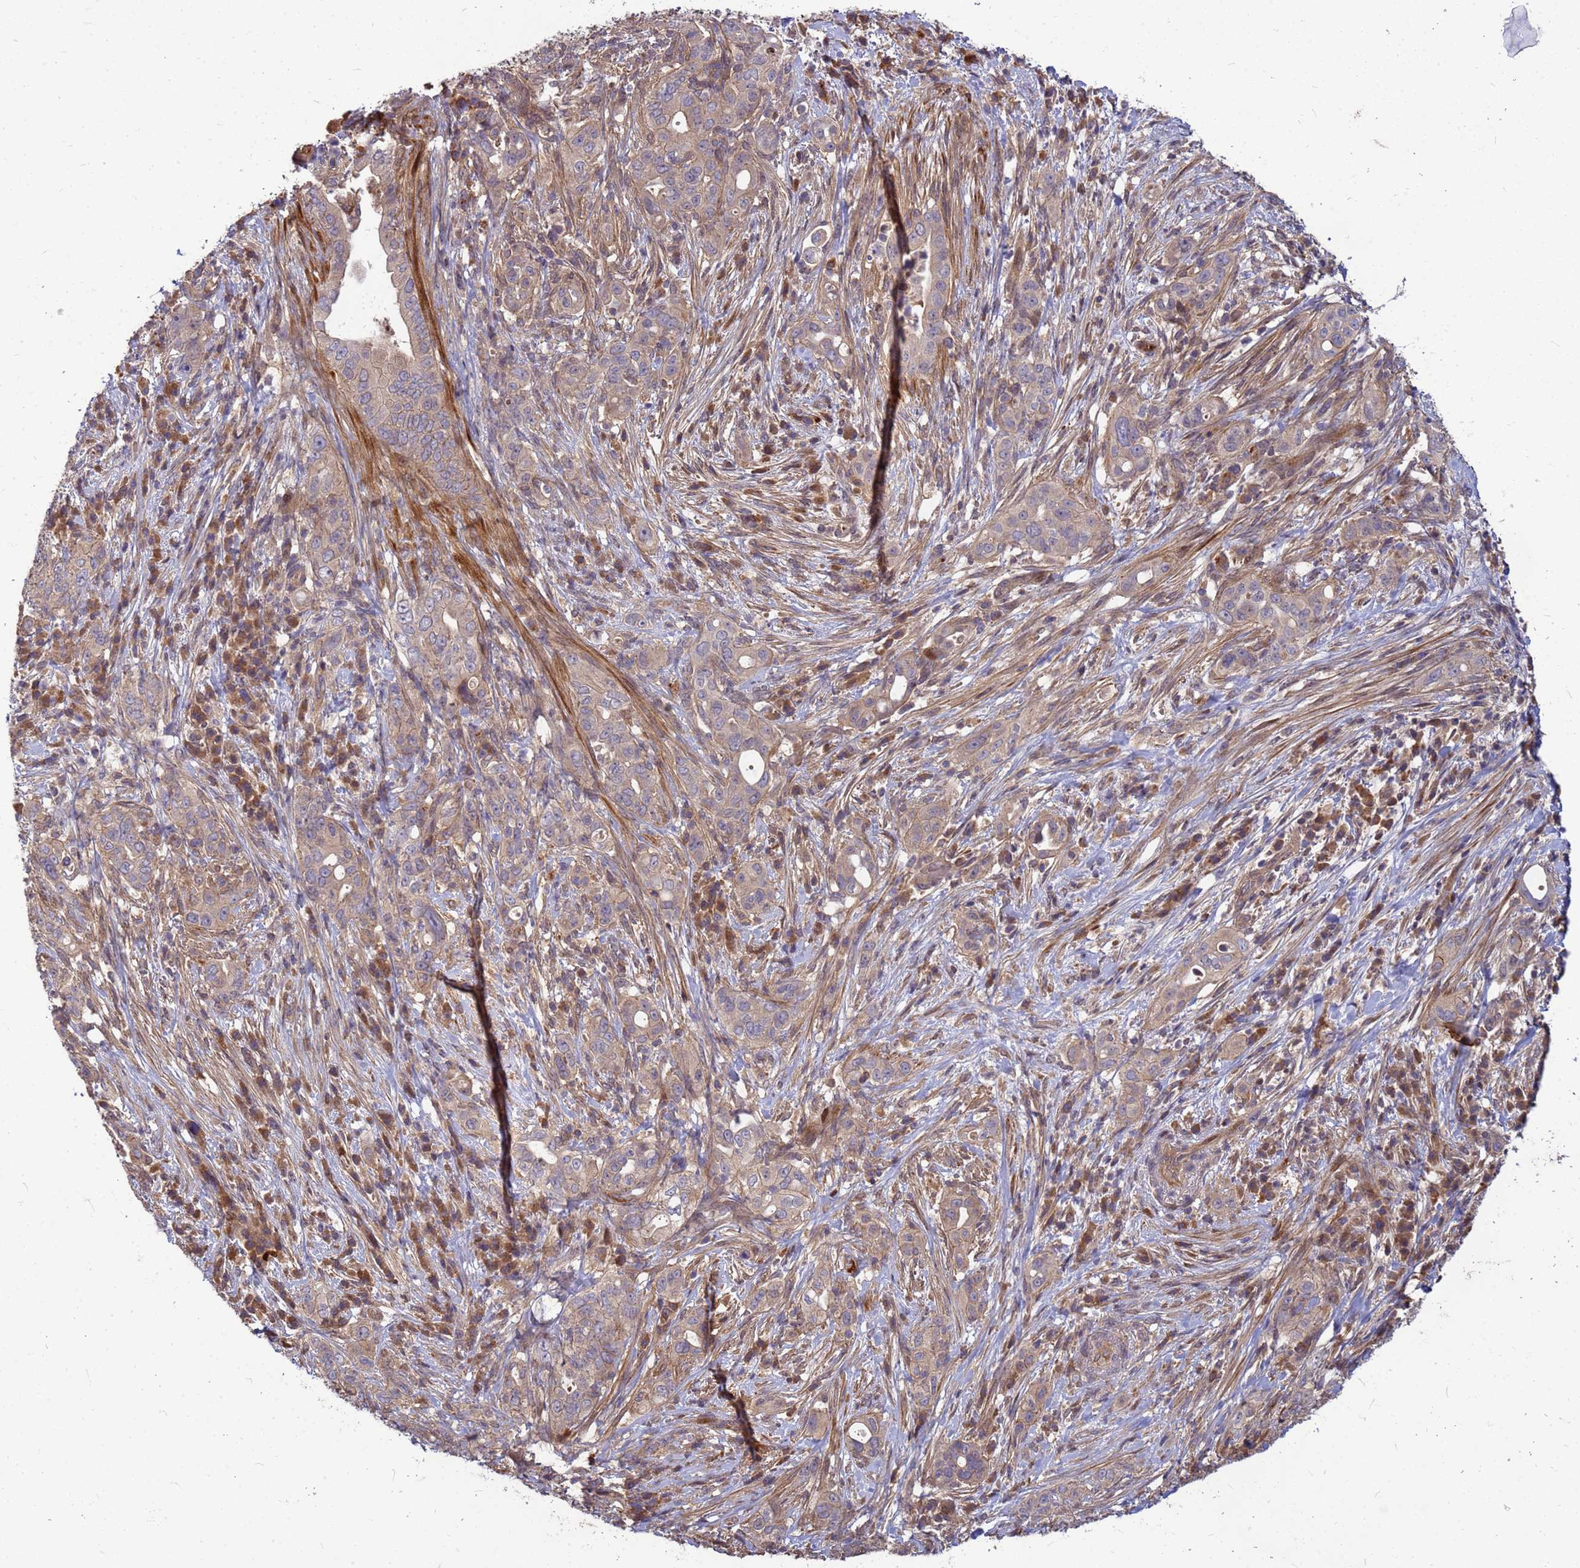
{"staining": {"intensity": "weak", "quantity": "25%-75%", "location": "cytoplasmic/membranous"}, "tissue": "pancreatic cancer", "cell_type": "Tumor cells", "image_type": "cancer", "snomed": [{"axis": "morphology", "description": "Normal tissue, NOS"}, {"axis": "morphology", "description": "Adenocarcinoma, NOS"}, {"axis": "topography", "description": "Lymph node"}, {"axis": "topography", "description": "Pancreas"}], "caption": "IHC of human pancreatic cancer shows low levels of weak cytoplasmic/membranous expression in approximately 25%-75% of tumor cells.", "gene": "DUS4L", "patient": {"sex": "female", "age": 67}}